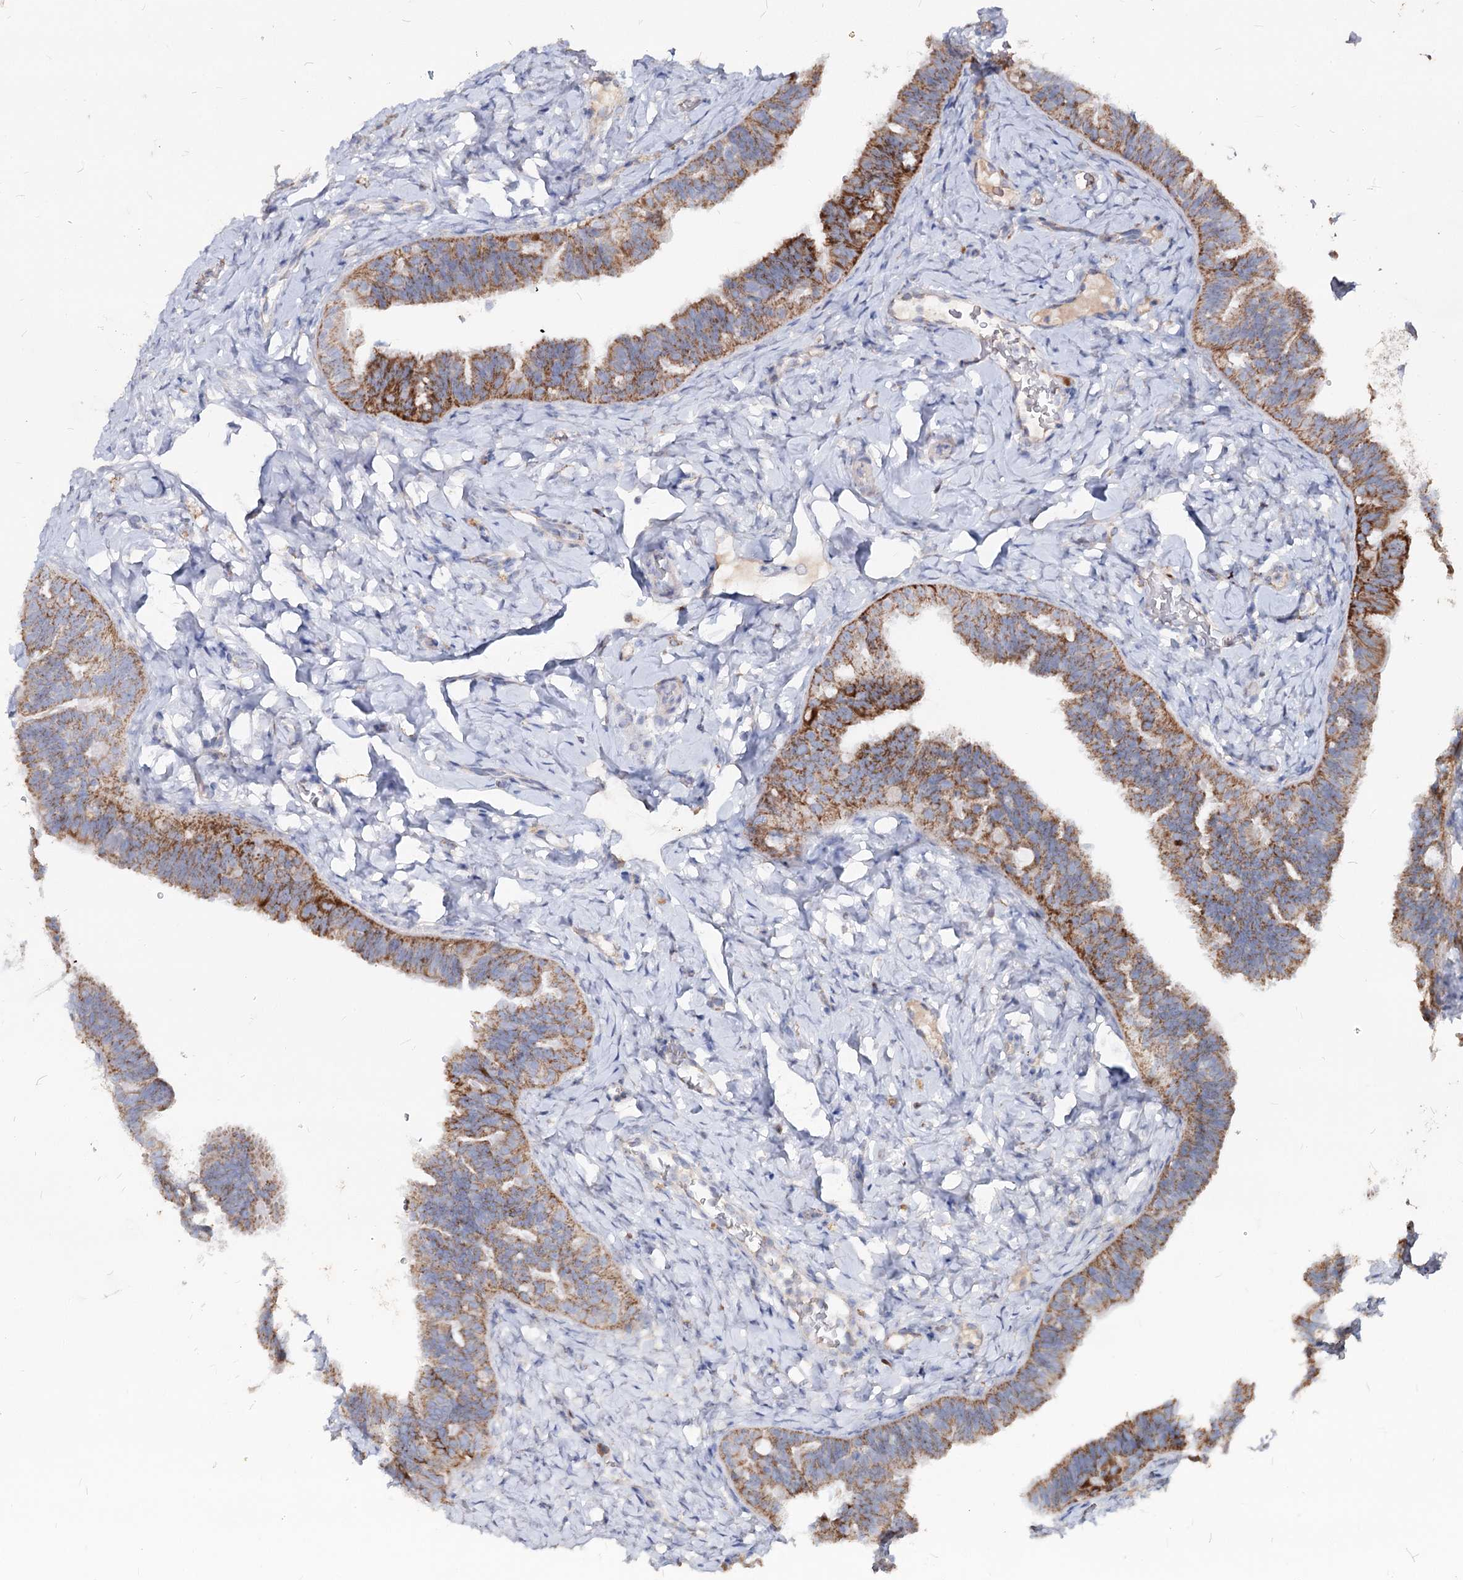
{"staining": {"intensity": "moderate", "quantity": ">75%", "location": "cytoplasmic/membranous"}, "tissue": "fallopian tube", "cell_type": "Glandular cells", "image_type": "normal", "snomed": [{"axis": "morphology", "description": "Normal tissue, NOS"}, {"axis": "topography", "description": "Fallopian tube"}], "caption": "Fallopian tube stained with DAB immunohistochemistry (IHC) demonstrates medium levels of moderate cytoplasmic/membranous staining in approximately >75% of glandular cells.", "gene": "MCCC2", "patient": {"sex": "female", "age": 65}}